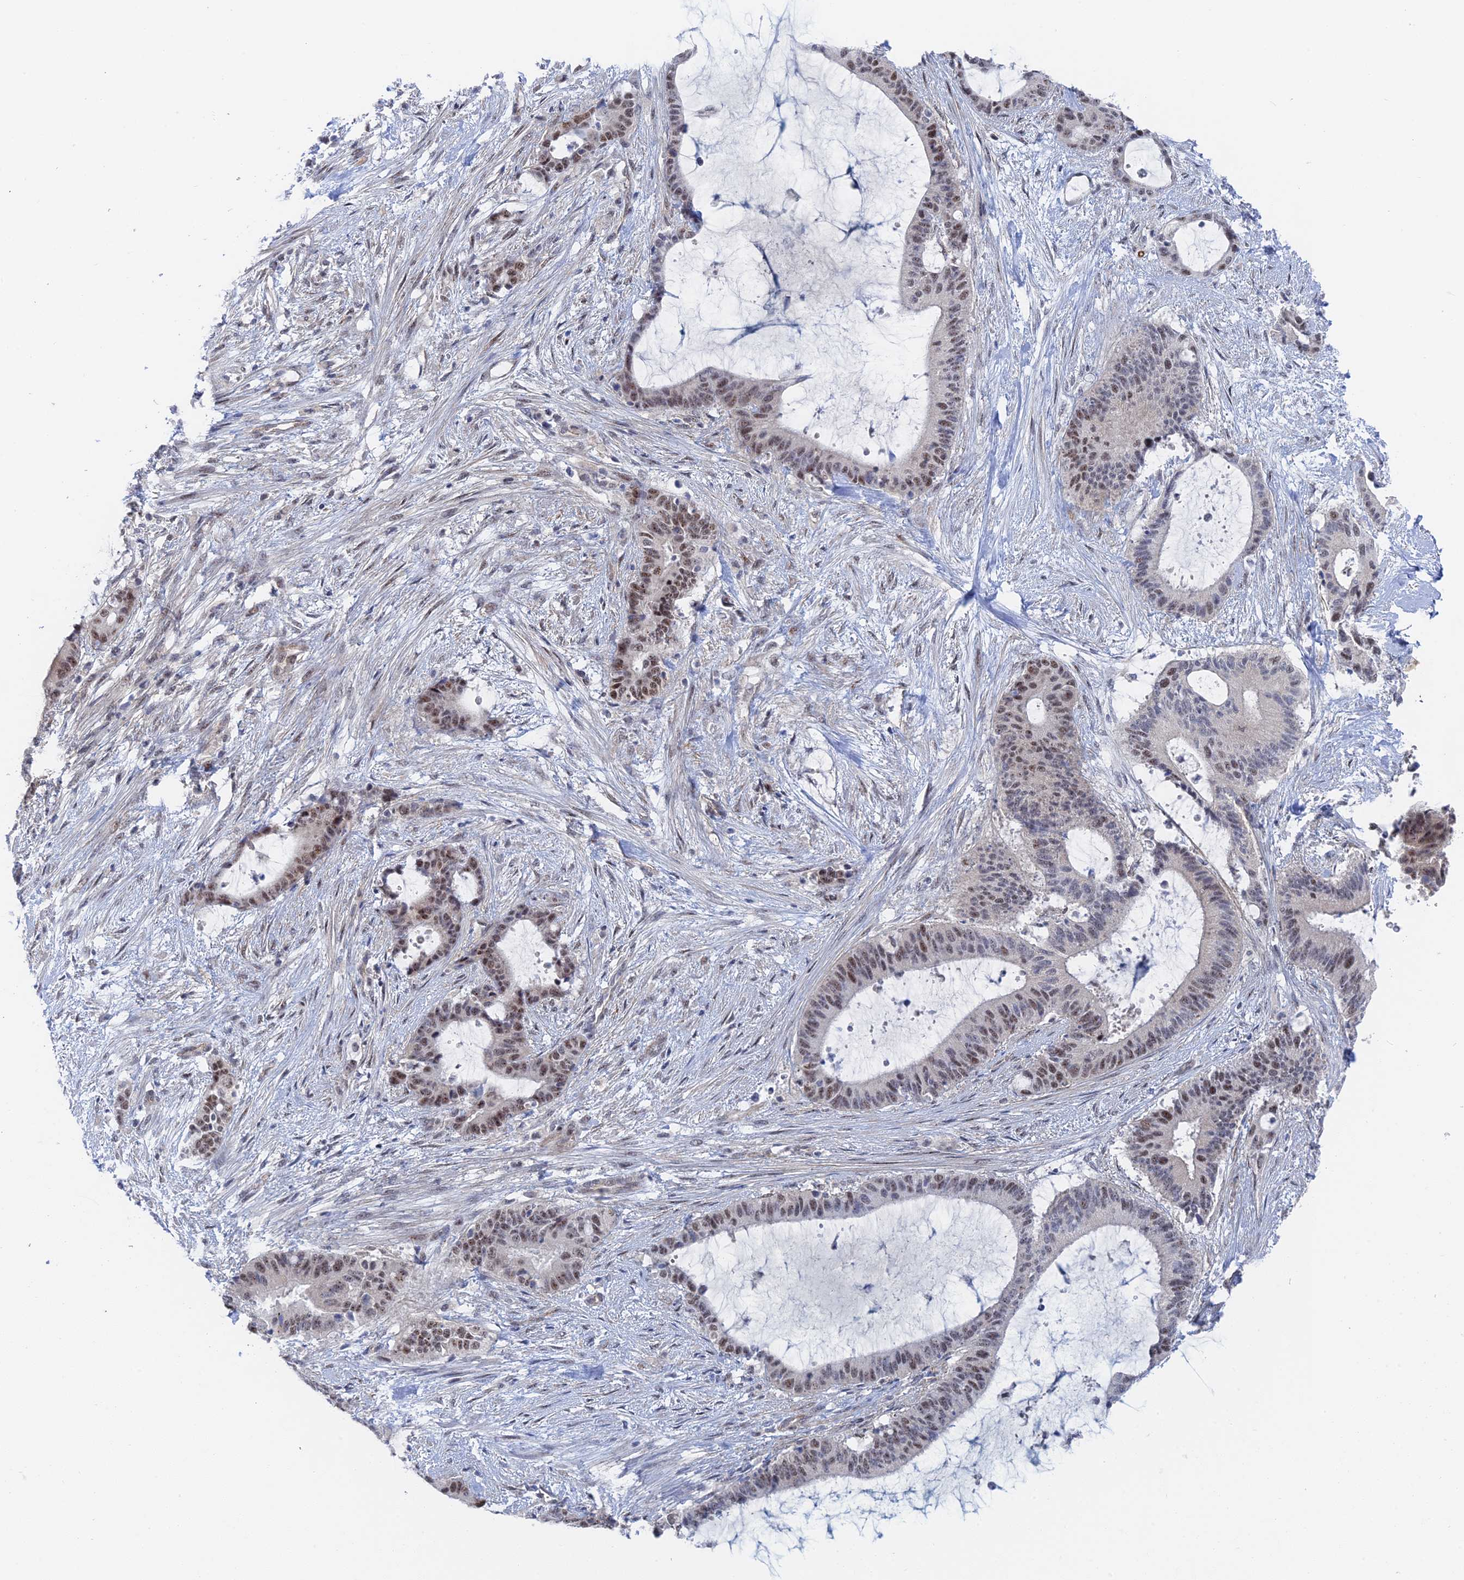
{"staining": {"intensity": "moderate", "quantity": "25%-75%", "location": "nuclear"}, "tissue": "liver cancer", "cell_type": "Tumor cells", "image_type": "cancer", "snomed": [{"axis": "morphology", "description": "Normal tissue, NOS"}, {"axis": "morphology", "description": "Cholangiocarcinoma"}, {"axis": "topography", "description": "Liver"}, {"axis": "topography", "description": "Peripheral nerve tissue"}], "caption": "Protein positivity by IHC shows moderate nuclear positivity in approximately 25%-75% of tumor cells in liver cancer.", "gene": "CFAP92", "patient": {"sex": "female", "age": 73}}